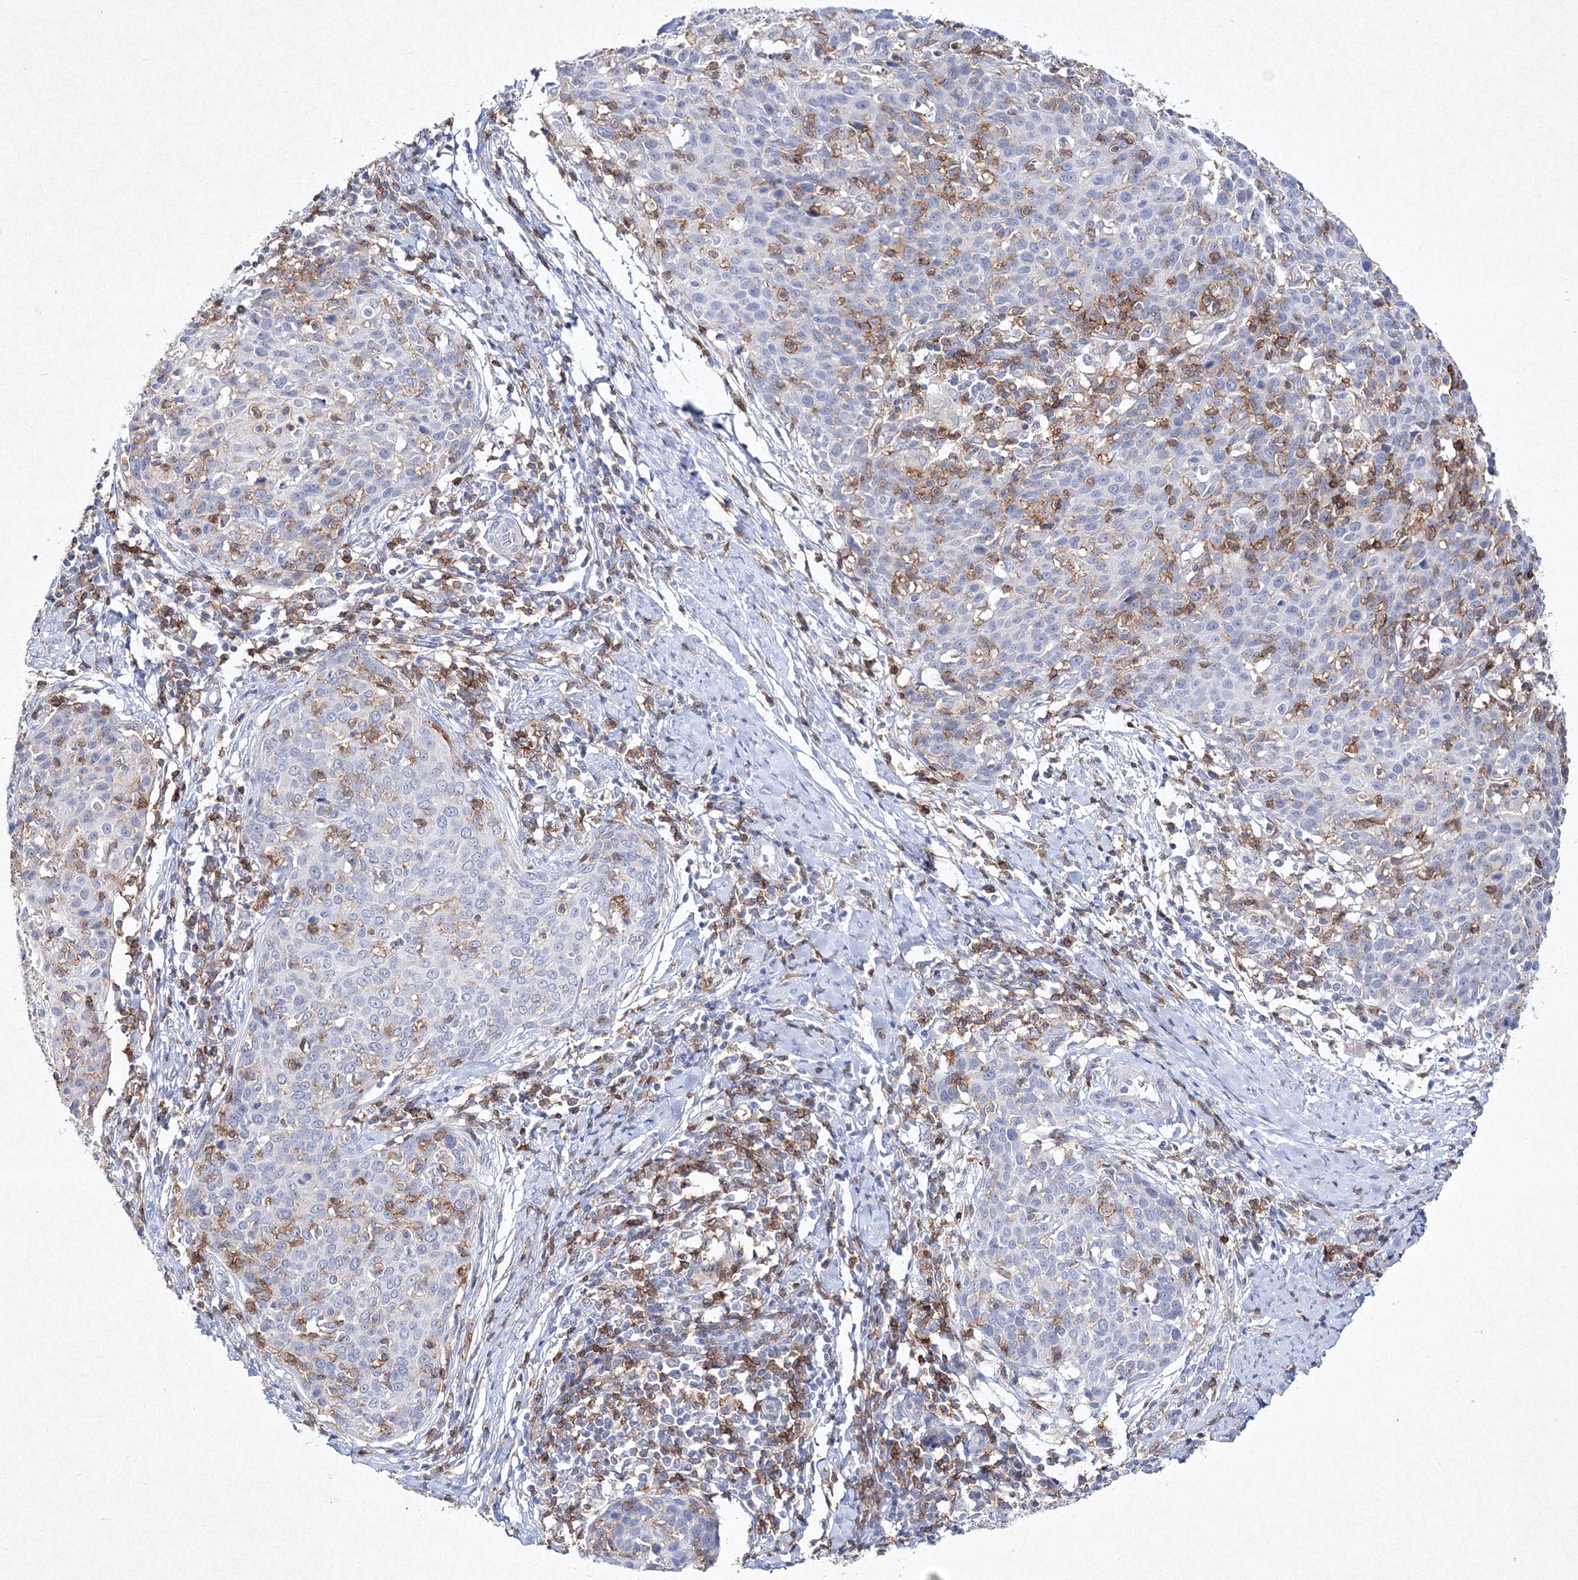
{"staining": {"intensity": "negative", "quantity": "none", "location": "none"}, "tissue": "cervical cancer", "cell_type": "Tumor cells", "image_type": "cancer", "snomed": [{"axis": "morphology", "description": "Squamous cell carcinoma, NOS"}, {"axis": "topography", "description": "Cervix"}], "caption": "Tumor cells show no significant positivity in squamous cell carcinoma (cervical).", "gene": "HCST", "patient": {"sex": "female", "age": 38}}